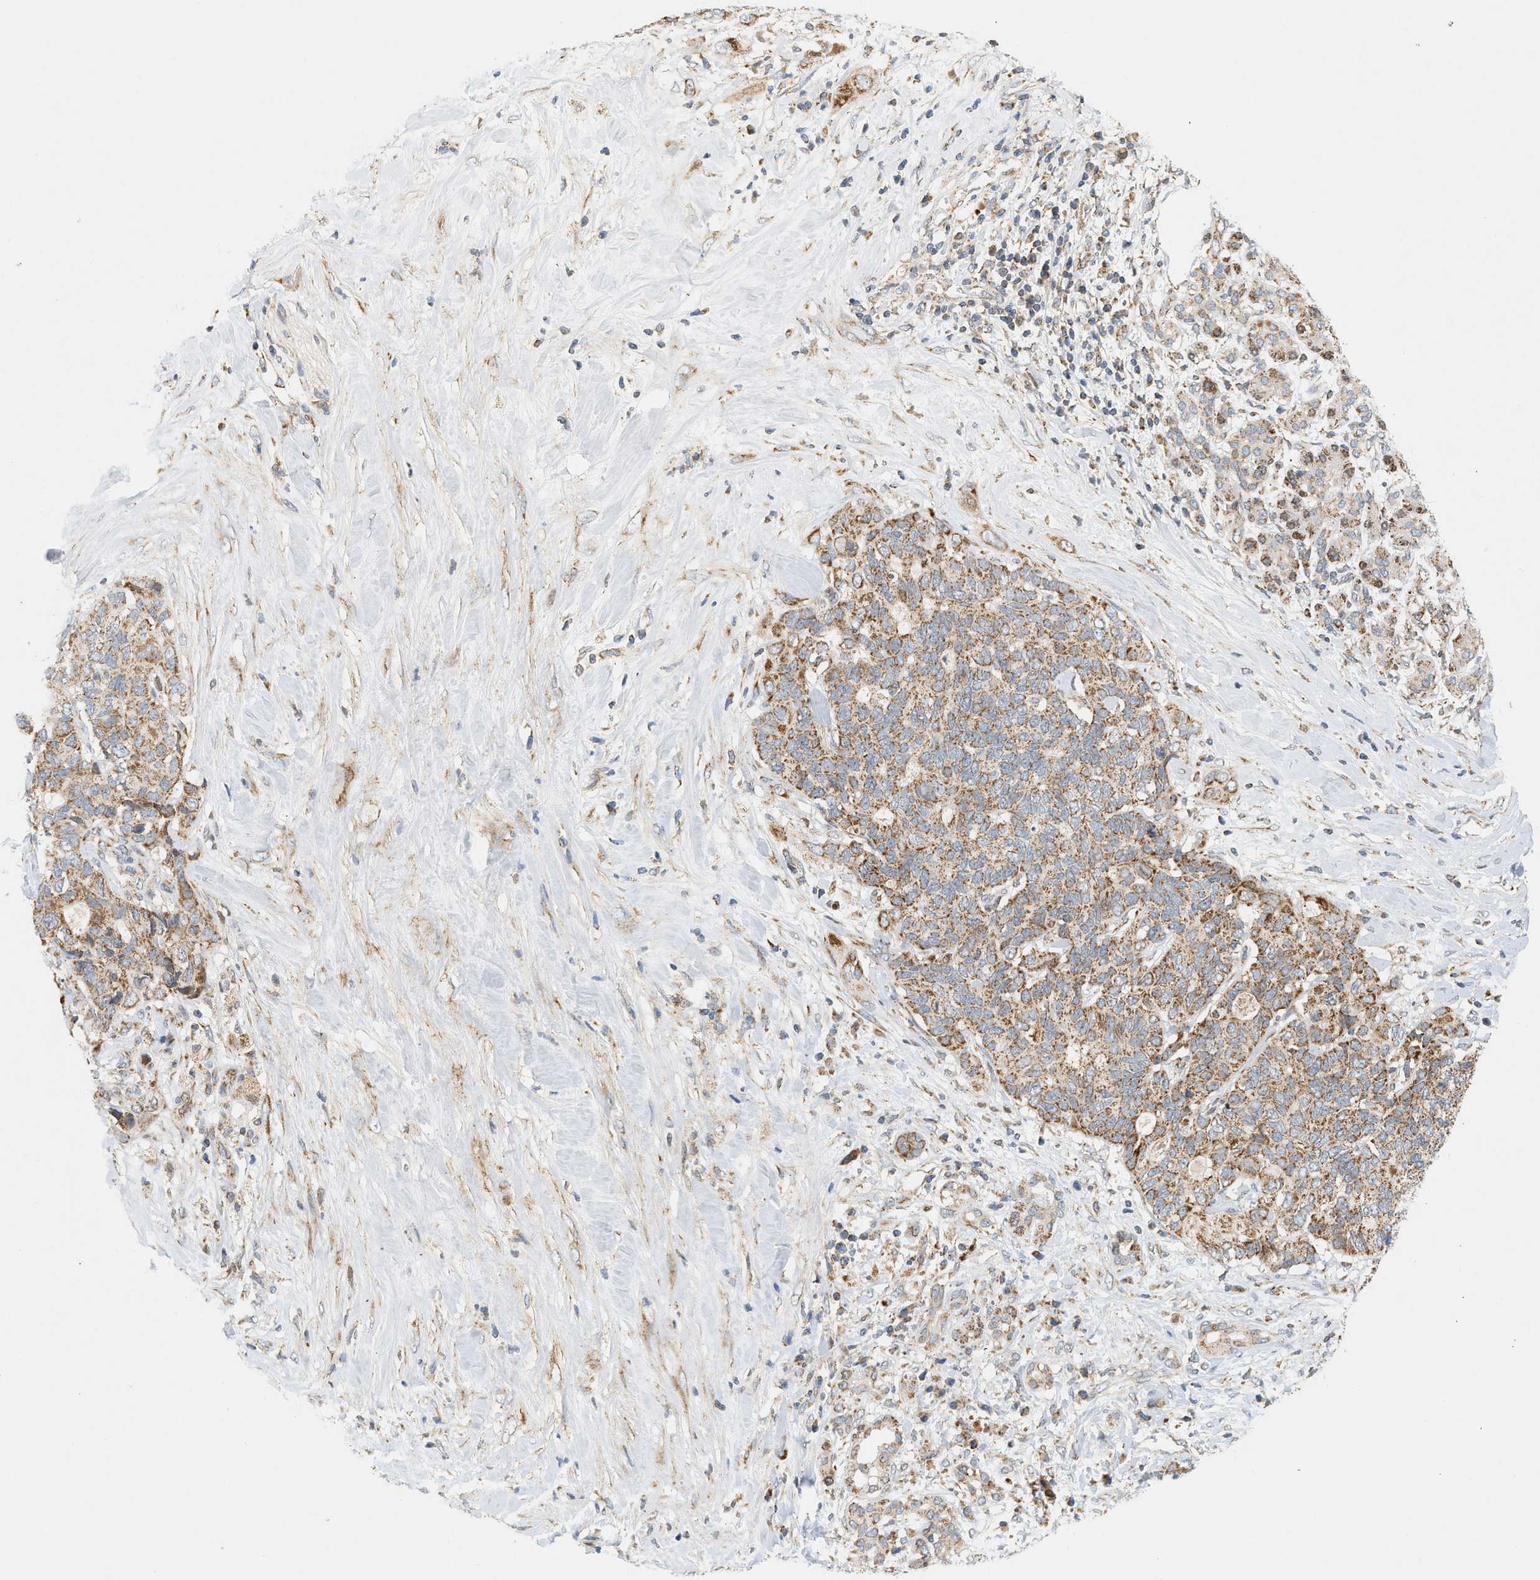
{"staining": {"intensity": "strong", "quantity": ">75%", "location": "cytoplasmic/membranous"}, "tissue": "pancreatic cancer", "cell_type": "Tumor cells", "image_type": "cancer", "snomed": [{"axis": "morphology", "description": "Adenocarcinoma, NOS"}, {"axis": "topography", "description": "Pancreas"}], "caption": "A high-resolution image shows immunohistochemistry staining of adenocarcinoma (pancreatic), which demonstrates strong cytoplasmic/membranous staining in about >75% of tumor cells.", "gene": "MCU", "patient": {"sex": "female", "age": 56}}